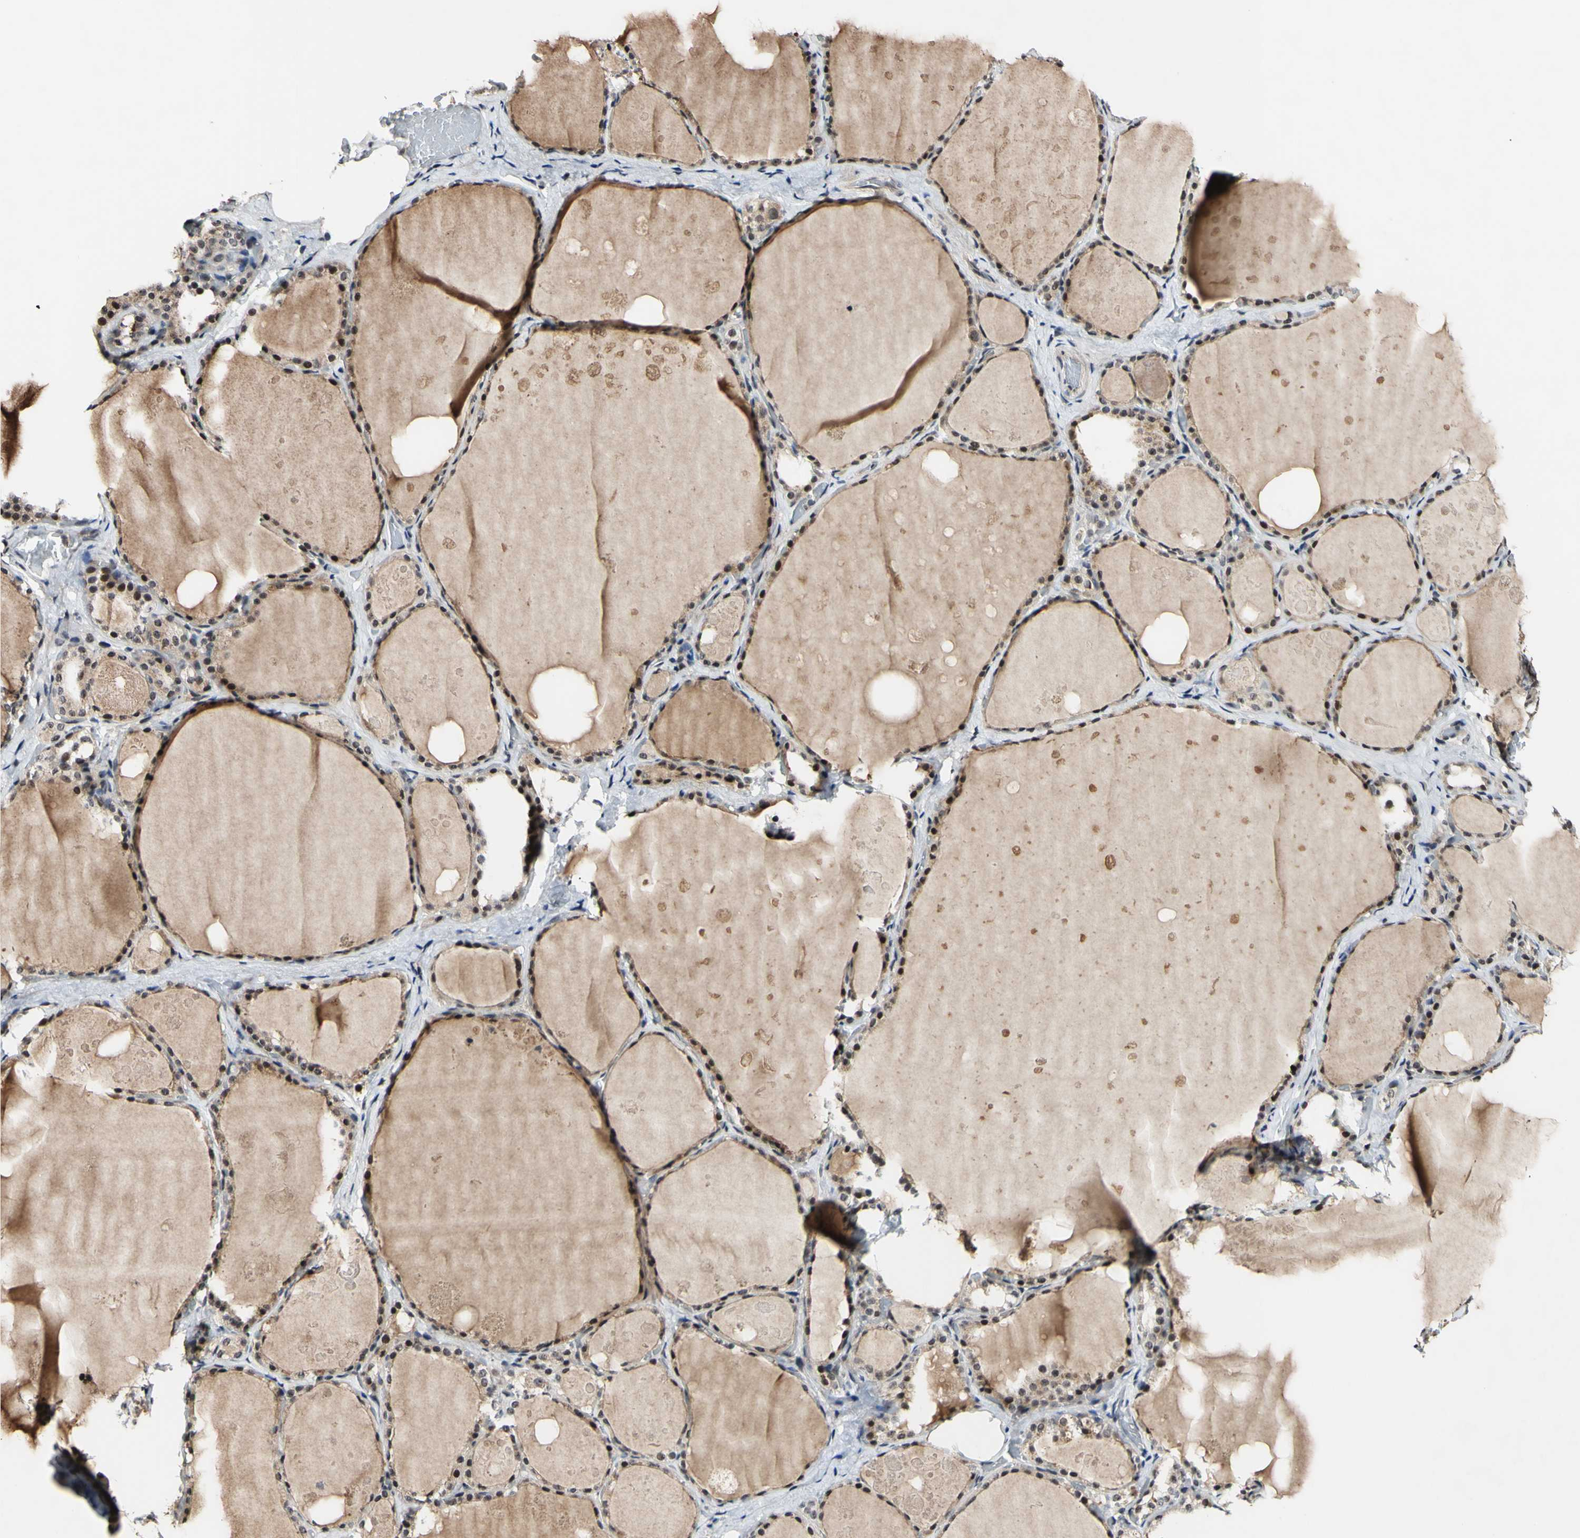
{"staining": {"intensity": "moderate", "quantity": ">75%", "location": "nuclear"}, "tissue": "thyroid gland", "cell_type": "Glandular cells", "image_type": "normal", "snomed": [{"axis": "morphology", "description": "Normal tissue, NOS"}, {"axis": "topography", "description": "Thyroid gland"}], "caption": "Approximately >75% of glandular cells in unremarkable human thyroid gland display moderate nuclear protein staining as visualized by brown immunohistochemical staining.", "gene": "POLR2F", "patient": {"sex": "male", "age": 61}}